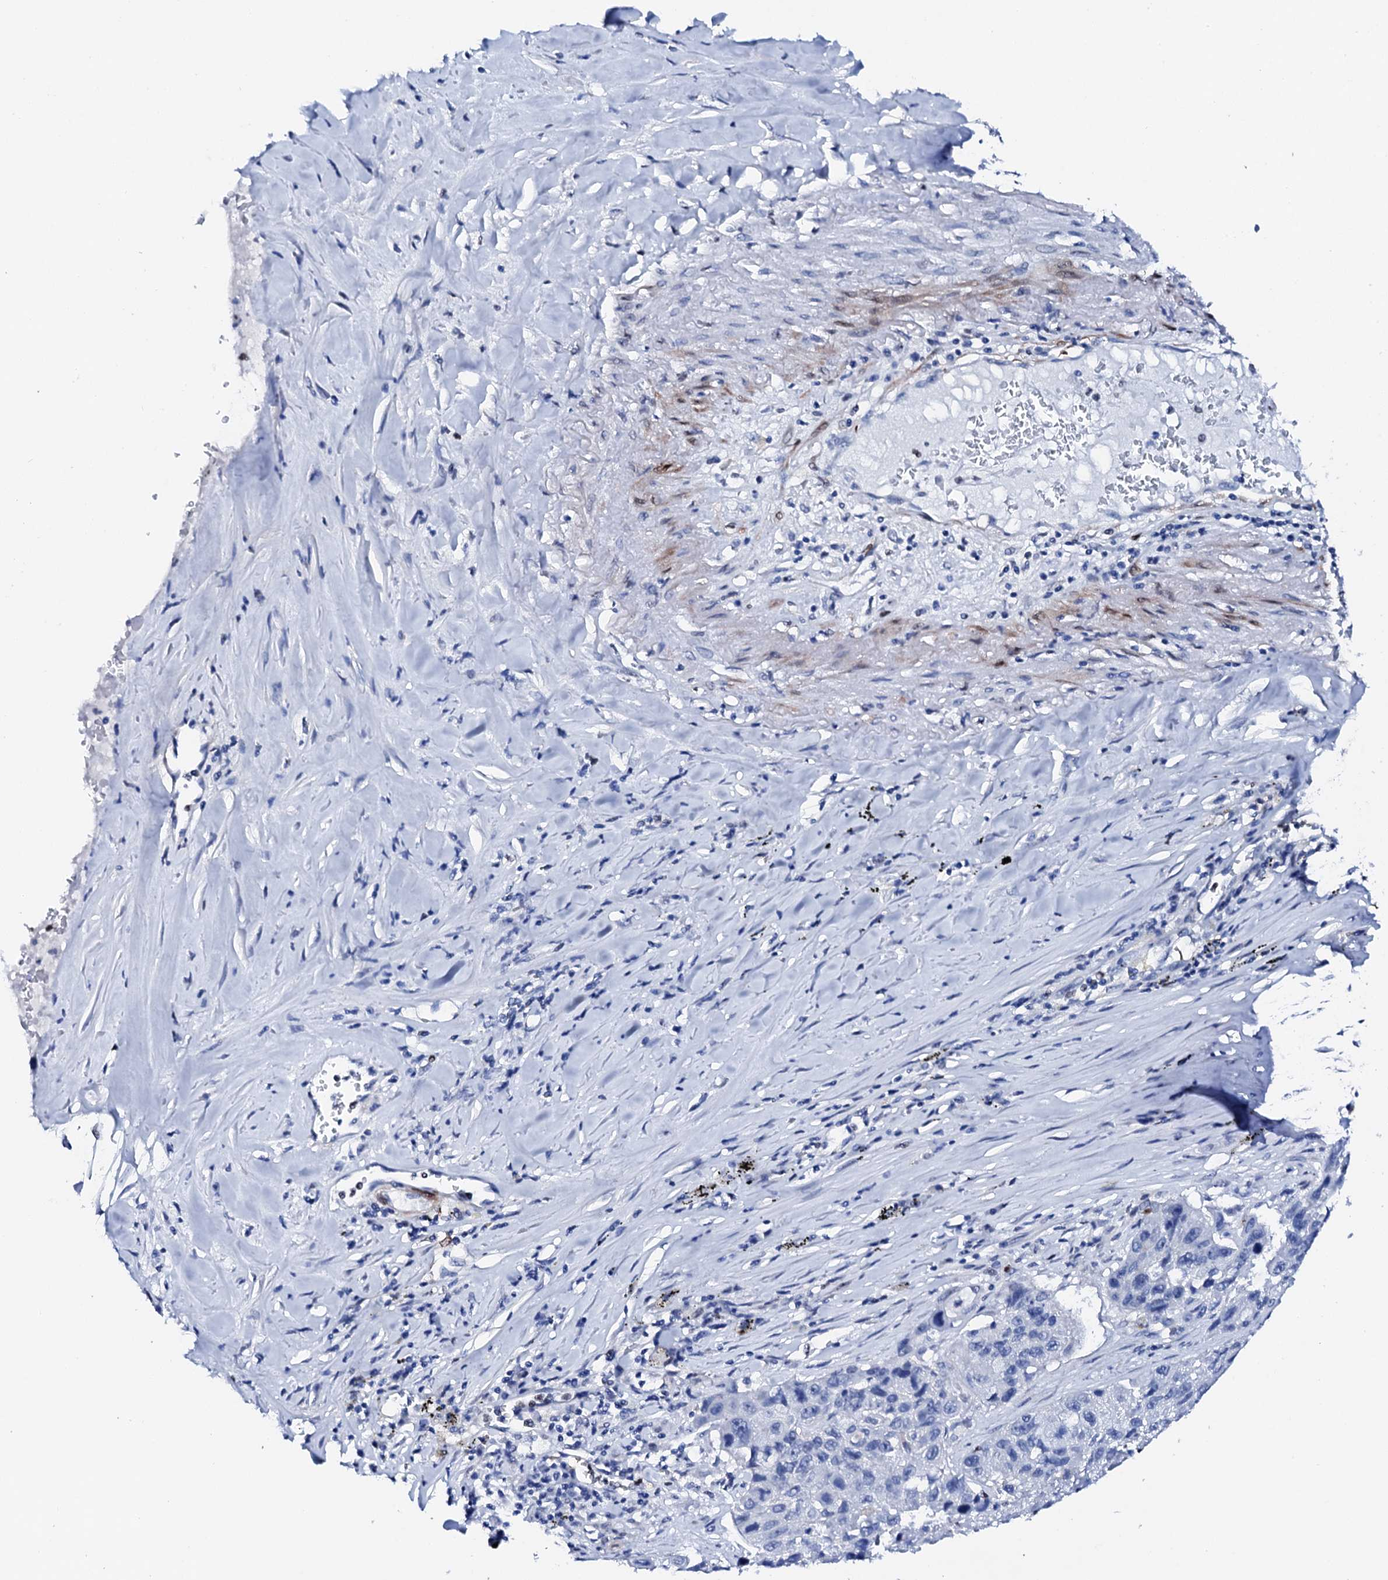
{"staining": {"intensity": "negative", "quantity": "none", "location": "none"}, "tissue": "lung cancer", "cell_type": "Tumor cells", "image_type": "cancer", "snomed": [{"axis": "morphology", "description": "Squamous cell carcinoma, NOS"}, {"axis": "topography", "description": "Lung"}], "caption": "Immunohistochemistry (IHC) histopathology image of neoplastic tissue: human squamous cell carcinoma (lung) stained with DAB shows no significant protein positivity in tumor cells.", "gene": "NRIP2", "patient": {"sex": "male", "age": 61}}